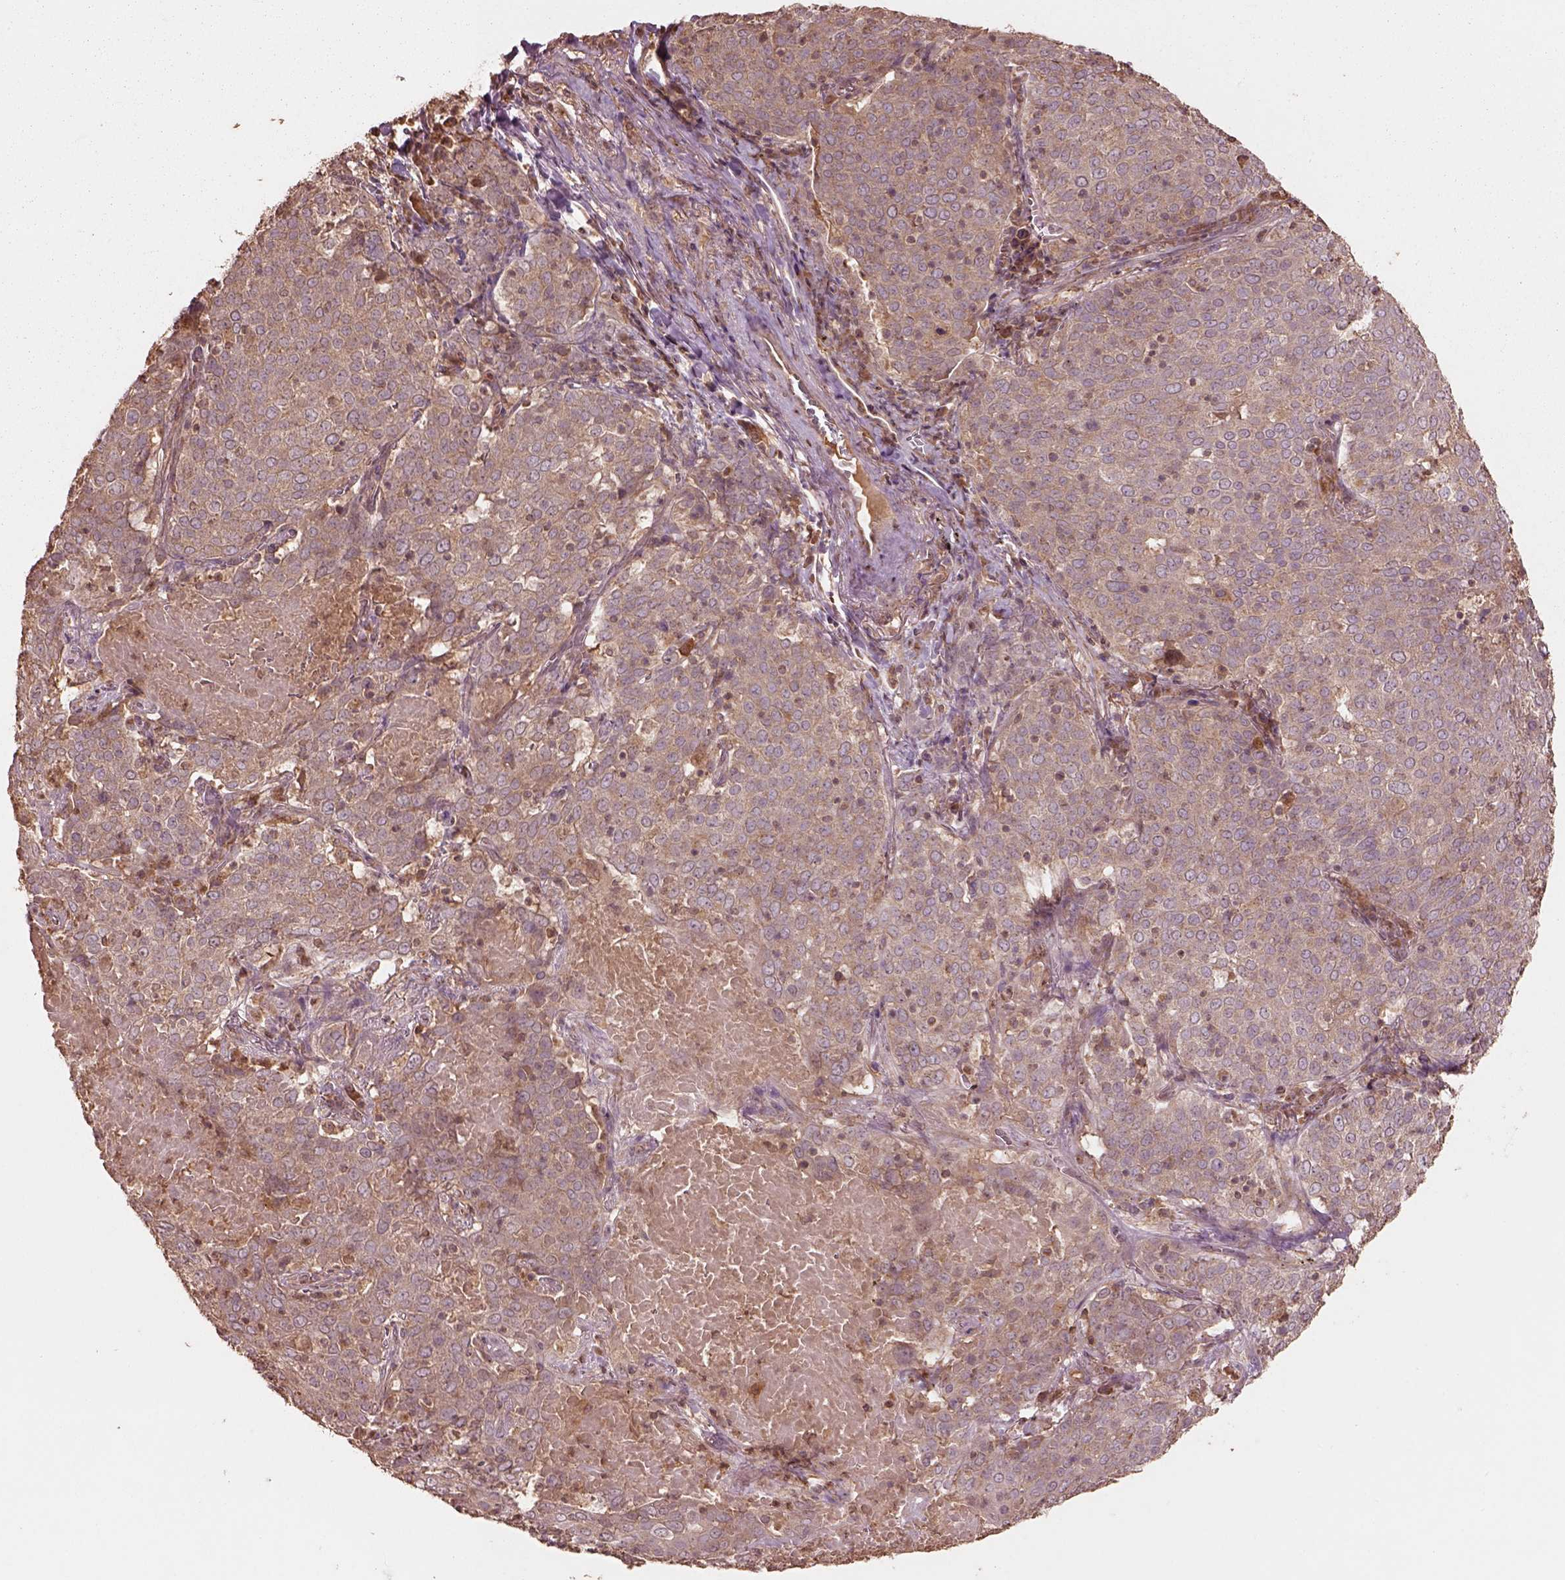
{"staining": {"intensity": "weak", "quantity": "25%-75%", "location": "cytoplasmic/membranous"}, "tissue": "lung cancer", "cell_type": "Tumor cells", "image_type": "cancer", "snomed": [{"axis": "morphology", "description": "Squamous cell carcinoma, NOS"}, {"axis": "topography", "description": "Lung"}], "caption": "Approximately 25%-75% of tumor cells in lung squamous cell carcinoma exhibit weak cytoplasmic/membranous protein expression as visualized by brown immunohistochemical staining.", "gene": "TRADD", "patient": {"sex": "male", "age": 82}}